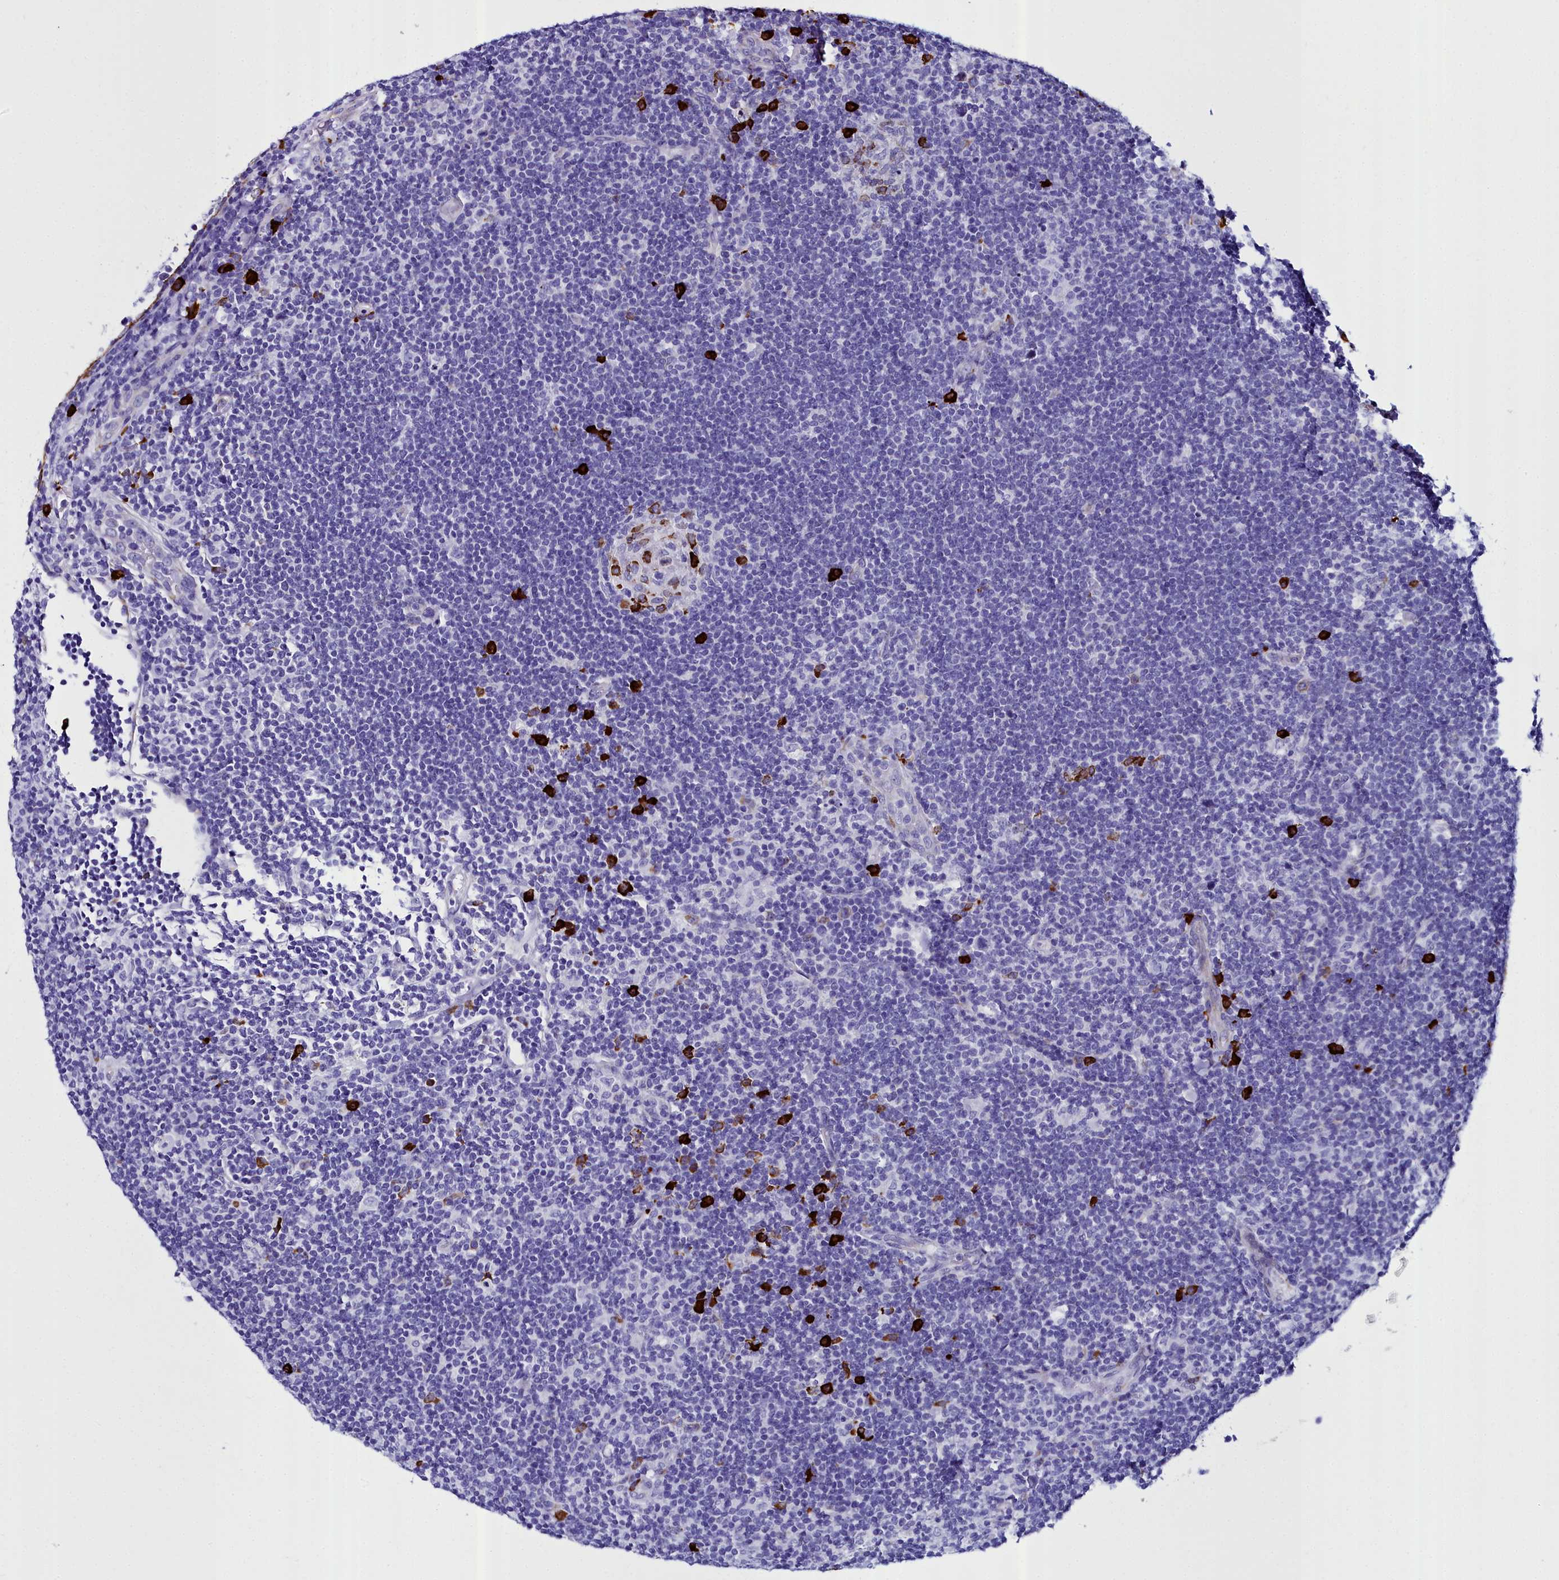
{"staining": {"intensity": "negative", "quantity": "none", "location": "none"}, "tissue": "lymphoma", "cell_type": "Tumor cells", "image_type": "cancer", "snomed": [{"axis": "morphology", "description": "Hodgkin's disease, NOS"}, {"axis": "topography", "description": "Lymph node"}], "caption": "IHC histopathology image of neoplastic tissue: human Hodgkin's disease stained with DAB exhibits no significant protein positivity in tumor cells.", "gene": "TXNDC5", "patient": {"sex": "female", "age": 57}}